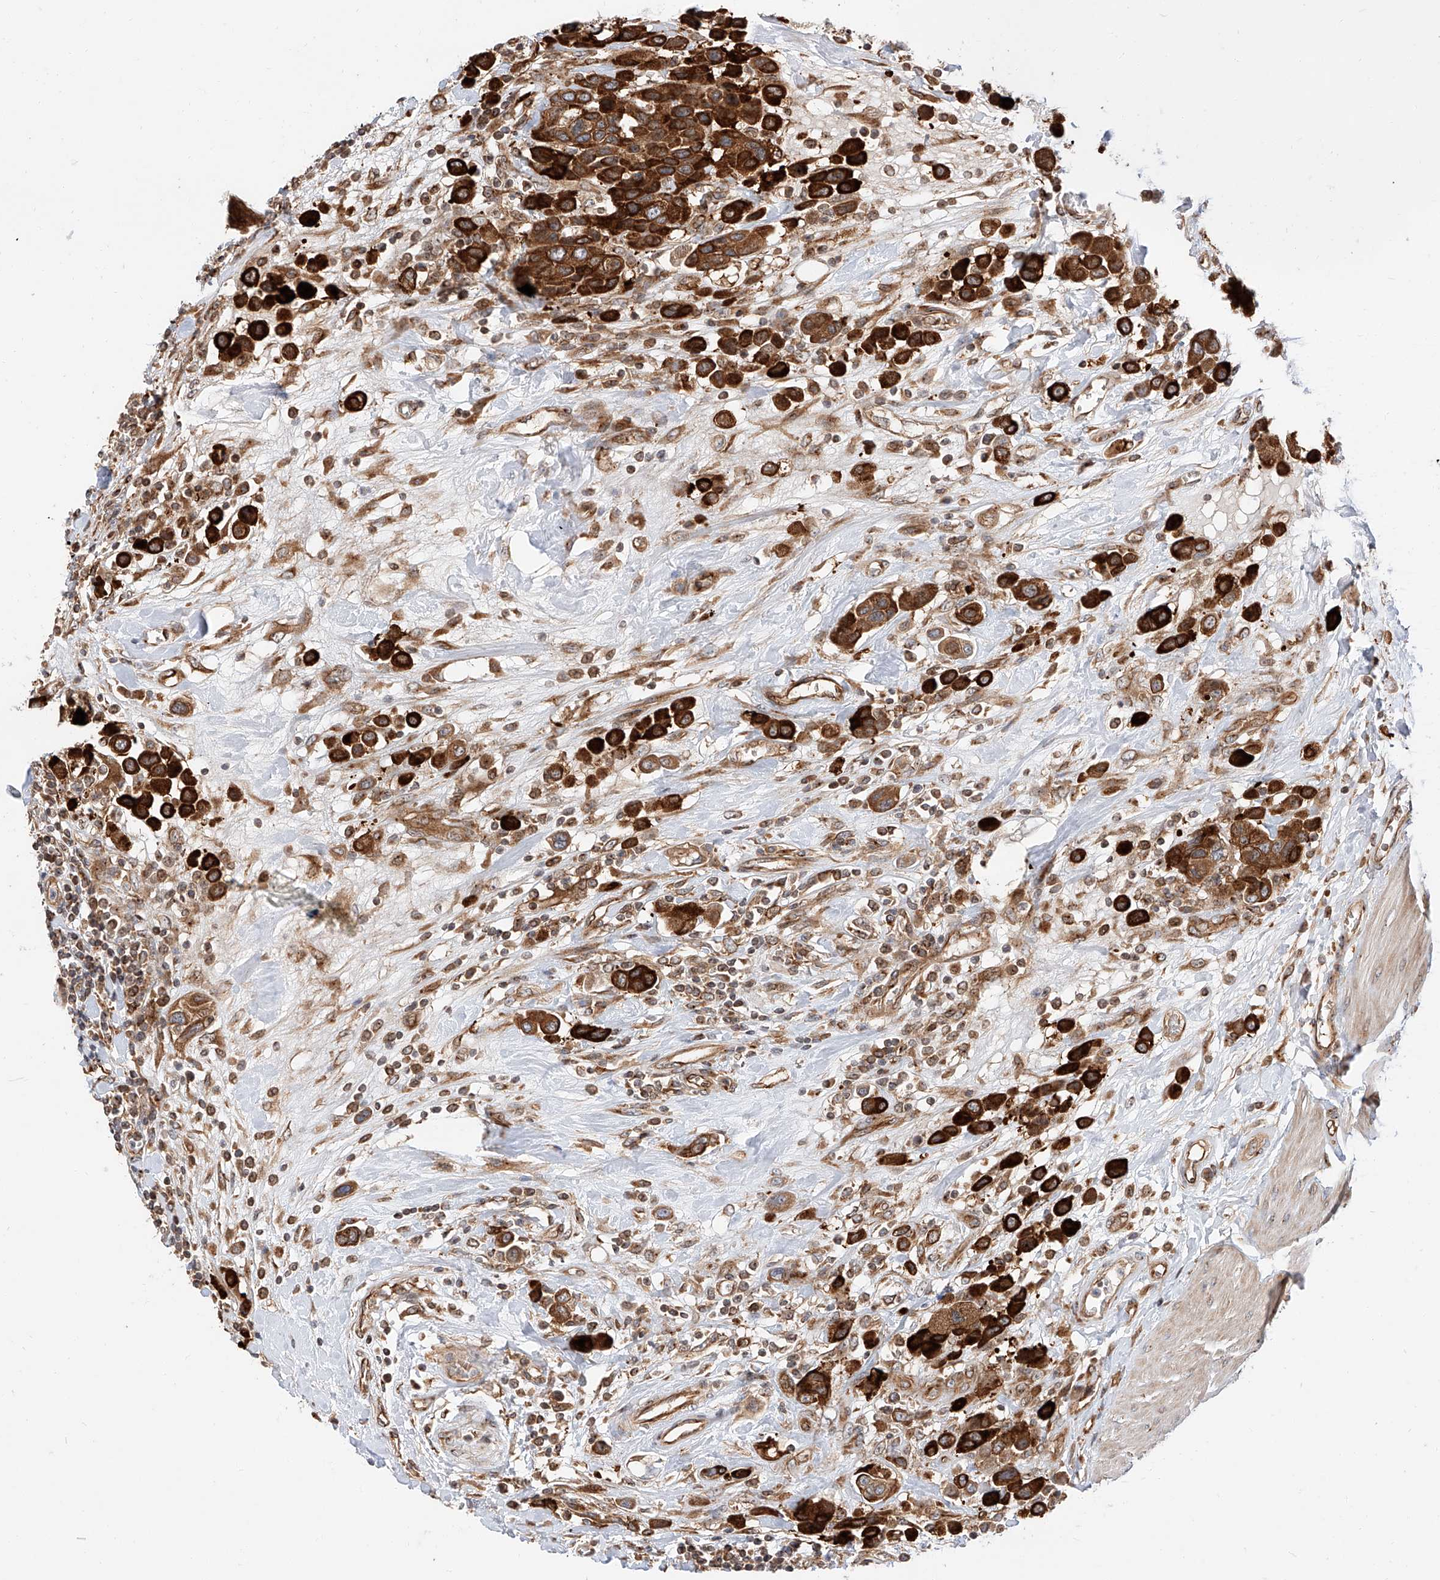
{"staining": {"intensity": "strong", "quantity": ">75%", "location": "cytoplasmic/membranous"}, "tissue": "urothelial cancer", "cell_type": "Tumor cells", "image_type": "cancer", "snomed": [{"axis": "morphology", "description": "Urothelial carcinoma, High grade"}, {"axis": "topography", "description": "Urinary bladder"}], "caption": "High-magnification brightfield microscopy of urothelial carcinoma (high-grade) stained with DAB (brown) and counterstained with hematoxylin (blue). tumor cells exhibit strong cytoplasmic/membranous positivity is identified in about>75% of cells.", "gene": "ISCA2", "patient": {"sex": "male", "age": 50}}